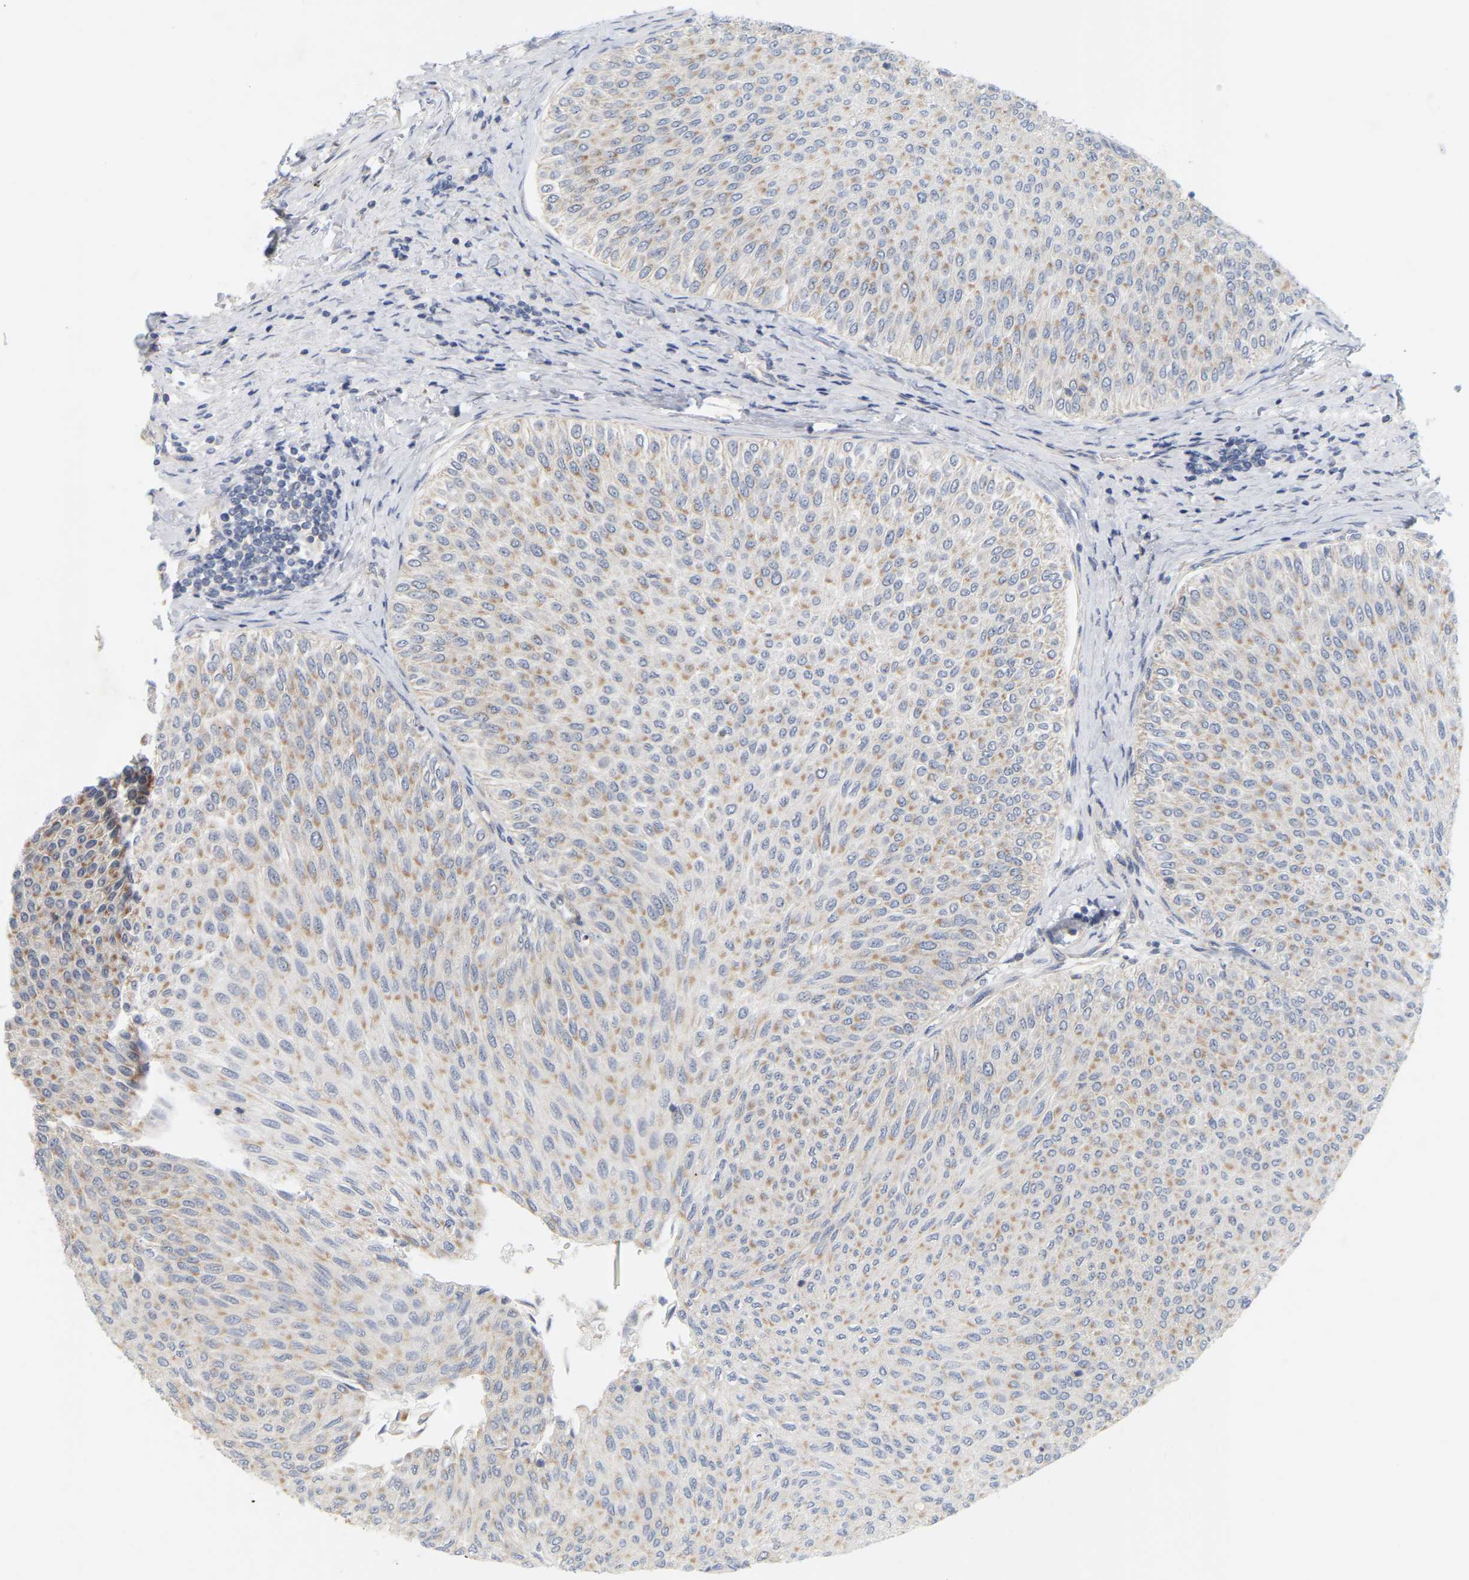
{"staining": {"intensity": "moderate", "quantity": ">75%", "location": "cytoplasmic/membranous"}, "tissue": "urothelial cancer", "cell_type": "Tumor cells", "image_type": "cancer", "snomed": [{"axis": "morphology", "description": "Urothelial carcinoma, Low grade"}, {"axis": "topography", "description": "Urinary bladder"}], "caption": "Low-grade urothelial carcinoma stained for a protein (brown) displays moderate cytoplasmic/membranous positive staining in about >75% of tumor cells.", "gene": "MINDY4", "patient": {"sex": "male", "age": 78}}